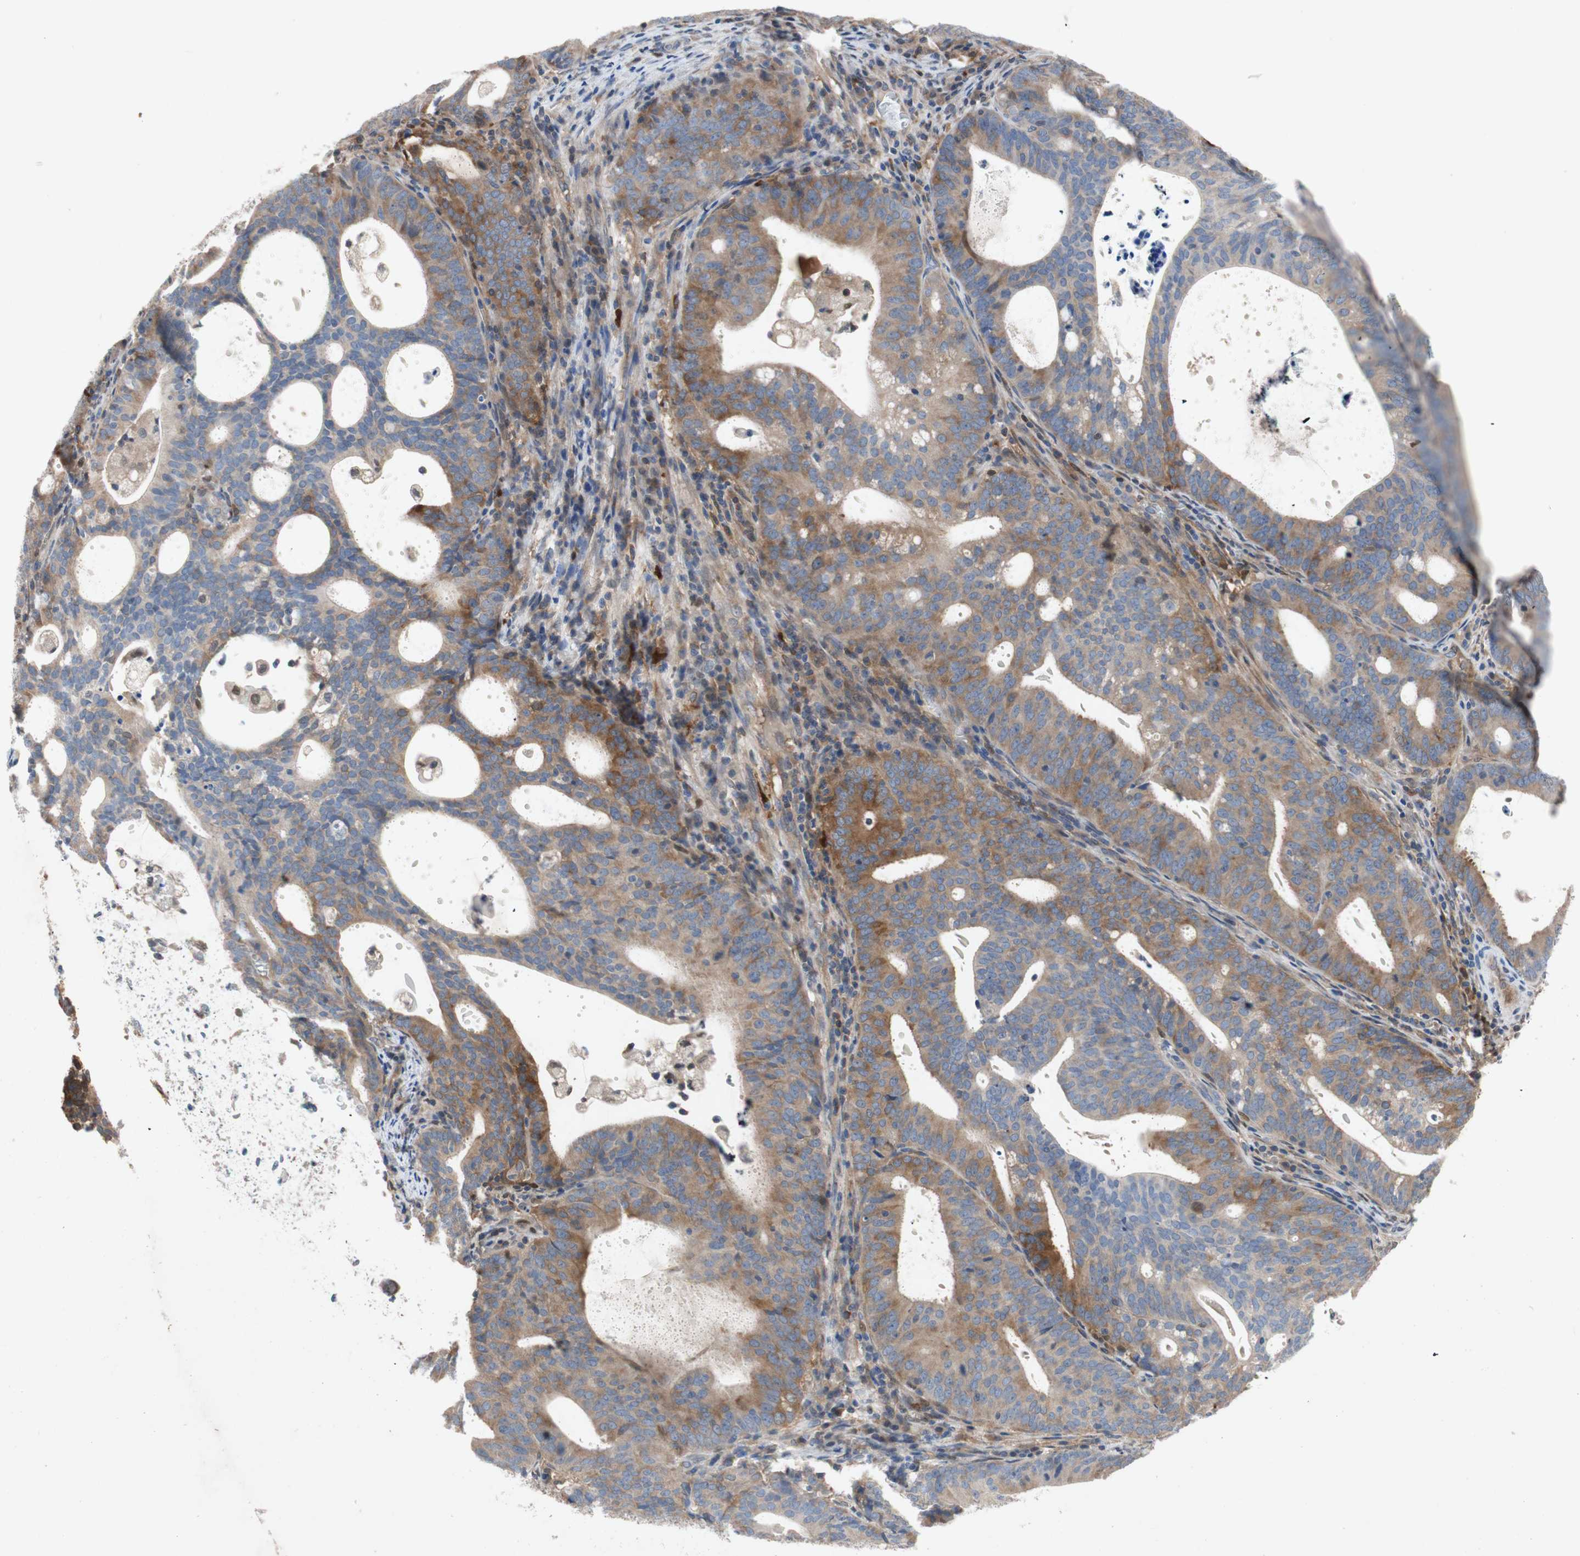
{"staining": {"intensity": "moderate", "quantity": "25%-75%", "location": "cytoplasmic/membranous"}, "tissue": "endometrial cancer", "cell_type": "Tumor cells", "image_type": "cancer", "snomed": [{"axis": "morphology", "description": "Adenocarcinoma, NOS"}, {"axis": "topography", "description": "Uterus"}], "caption": "High-power microscopy captured an immunohistochemistry micrograph of endometrial cancer, revealing moderate cytoplasmic/membranous expression in approximately 25%-75% of tumor cells. (DAB = brown stain, brightfield microscopy at high magnification).", "gene": "RELB", "patient": {"sex": "female", "age": 83}}